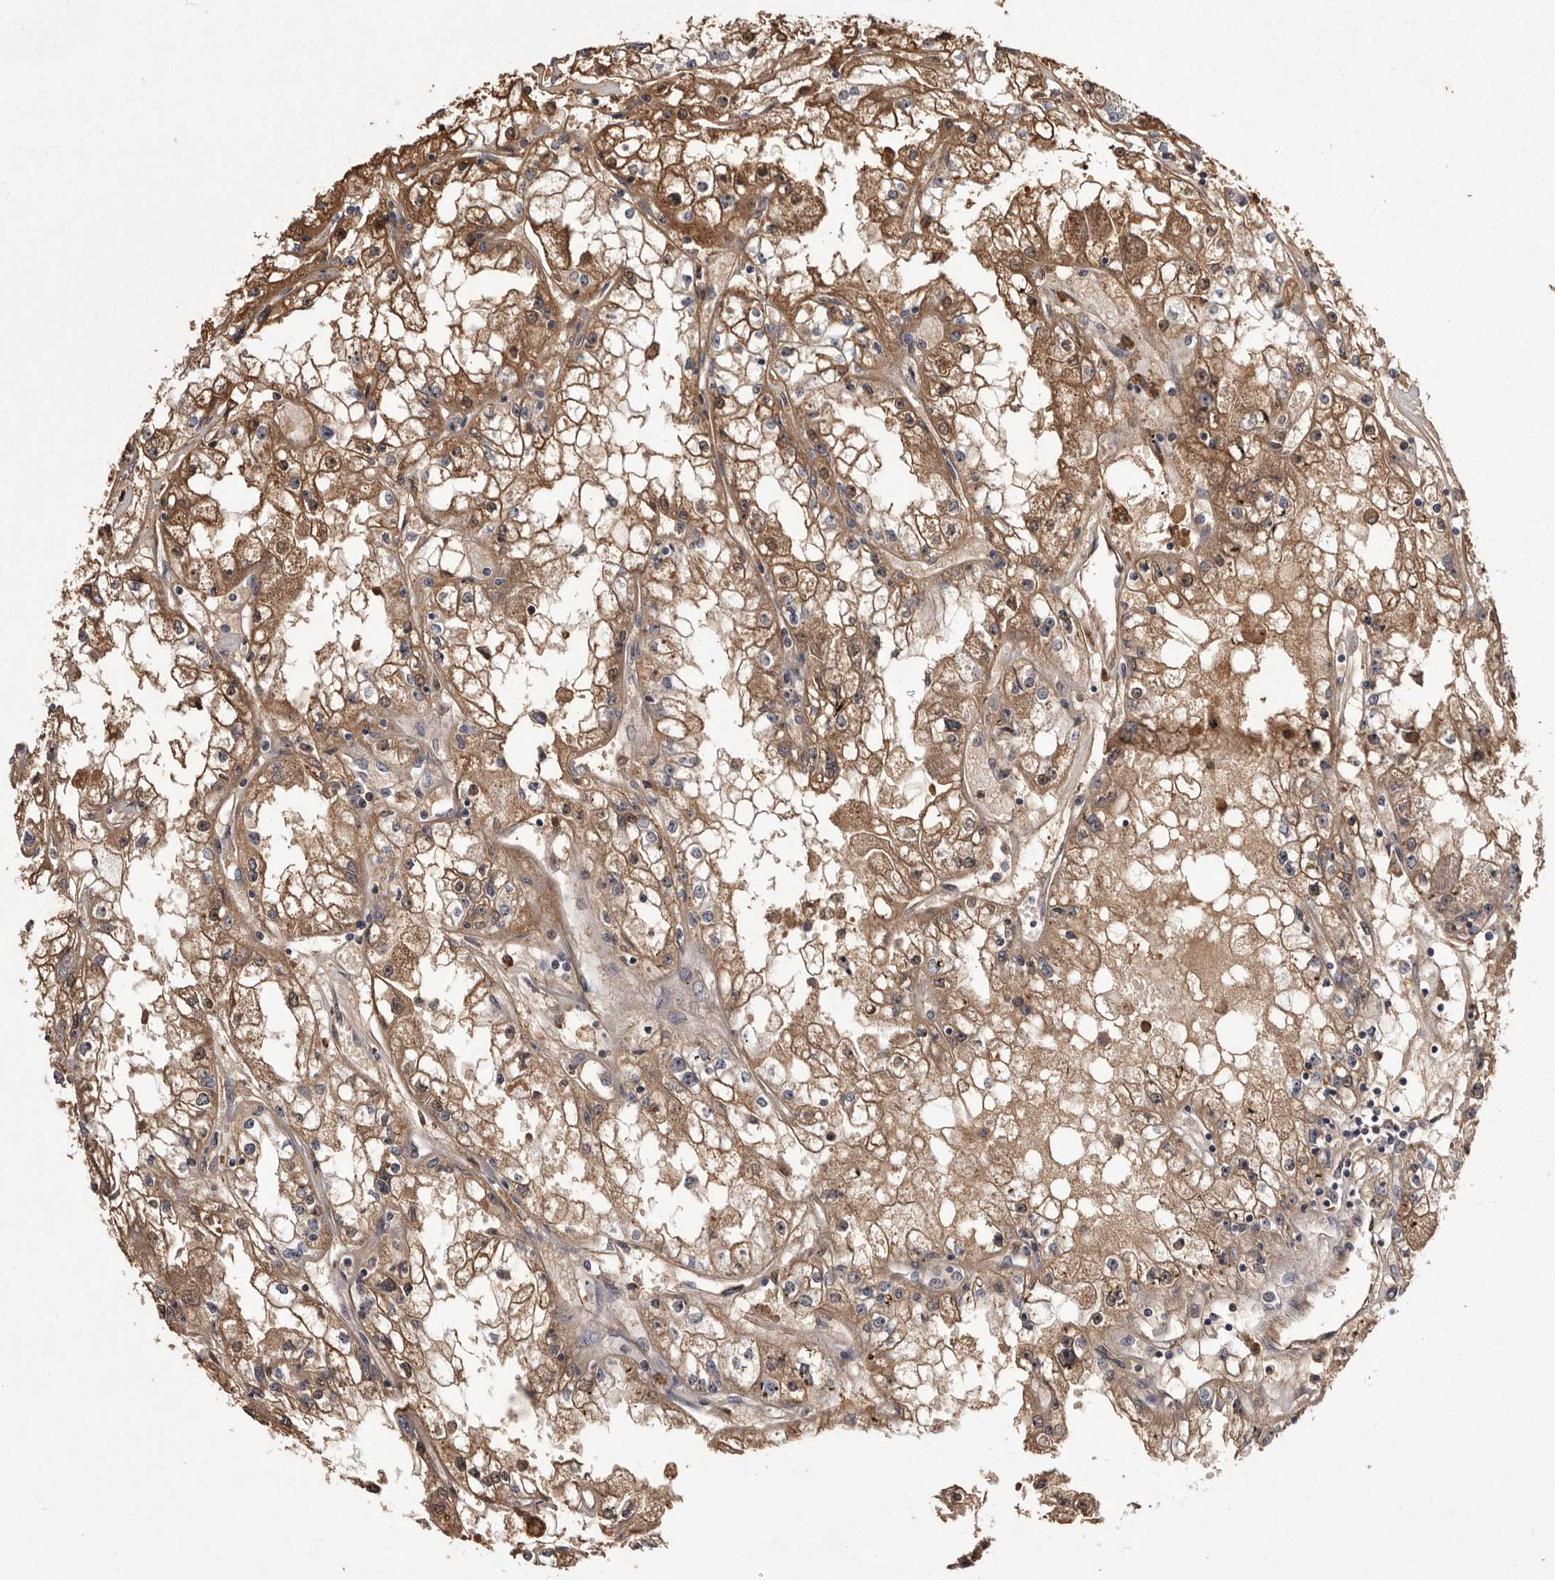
{"staining": {"intensity": "moderate", "quantity": ">75%", "location": "cytoplasmic/membranous"}, "tissue": "renal cancer", "cell_type": "Tumor cells", "image_type": "cancer", "snomed": [{"axis": "morphology", "description": "Adenocarcinoma, NOS"}, {"axis": "topography", "description": "Kidney"}], "caption": "This is an image of IHC staining of adenocarcinoma (renal), which shows moderate staining in the cytoplasmic/membranous of tumor cells.", "gene": "CYP1B1", "patient": {"sex": "male", "age": 56}}